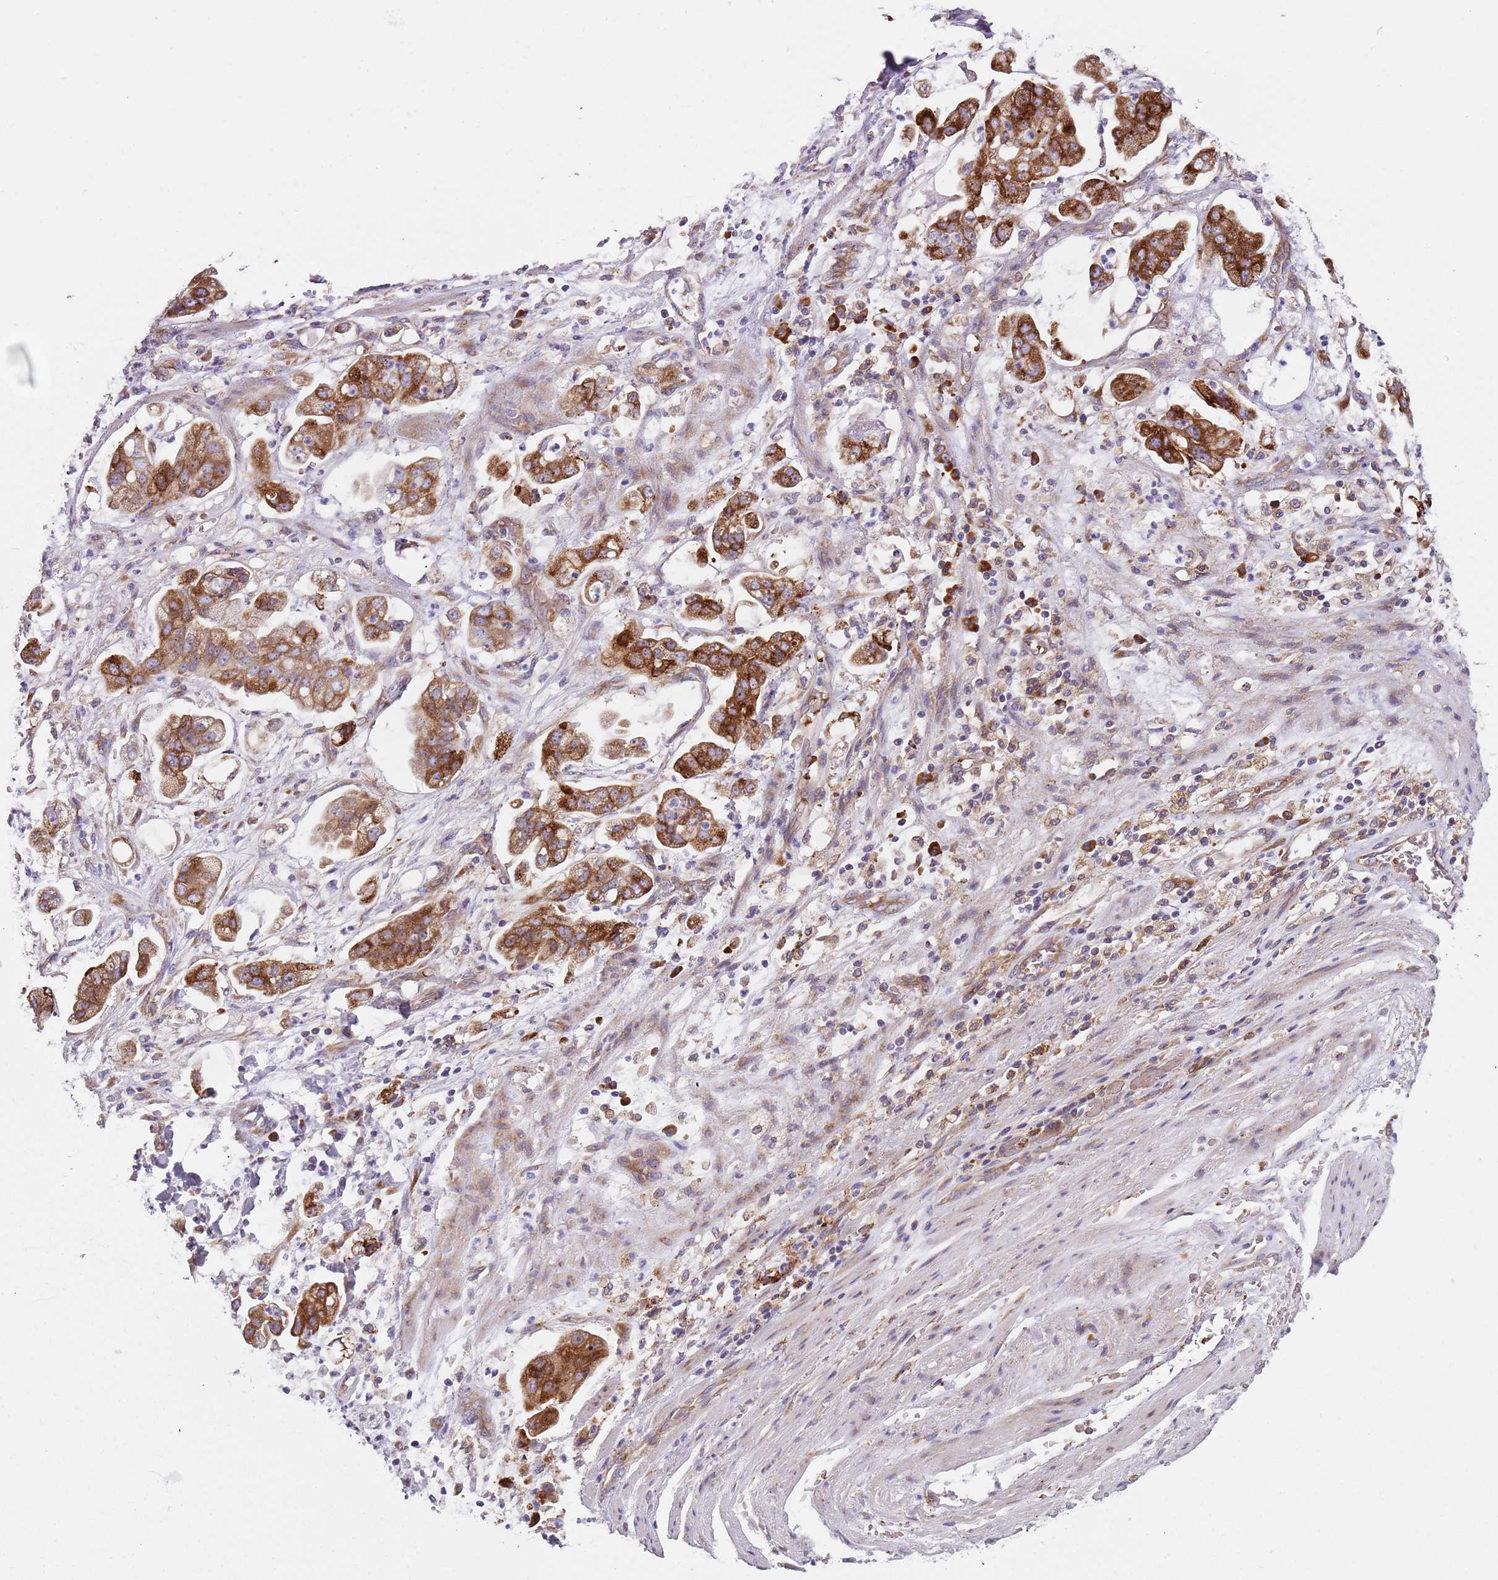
{"staining": {"intensity": "strong", "quantity": ">75%", "location": "cytoplasmic/membranous"}, "tissue": "stomach cancer", "cell_type": "Tumor cells", "image_type": "cancer", "snomed": [{"axis": "morphology", "description": "Adenocarcinoma, NOS"}, {"axis": "topography", "description": "Stomach"}], "caption": "Strong cytoplasmic/membranous positivity for a protein is seen in approximately >75% of tumor cells of stomach adenocarcinoma using IHC.", "gene": "VWCE", "patient": {"sex": "male", "age": 62}}